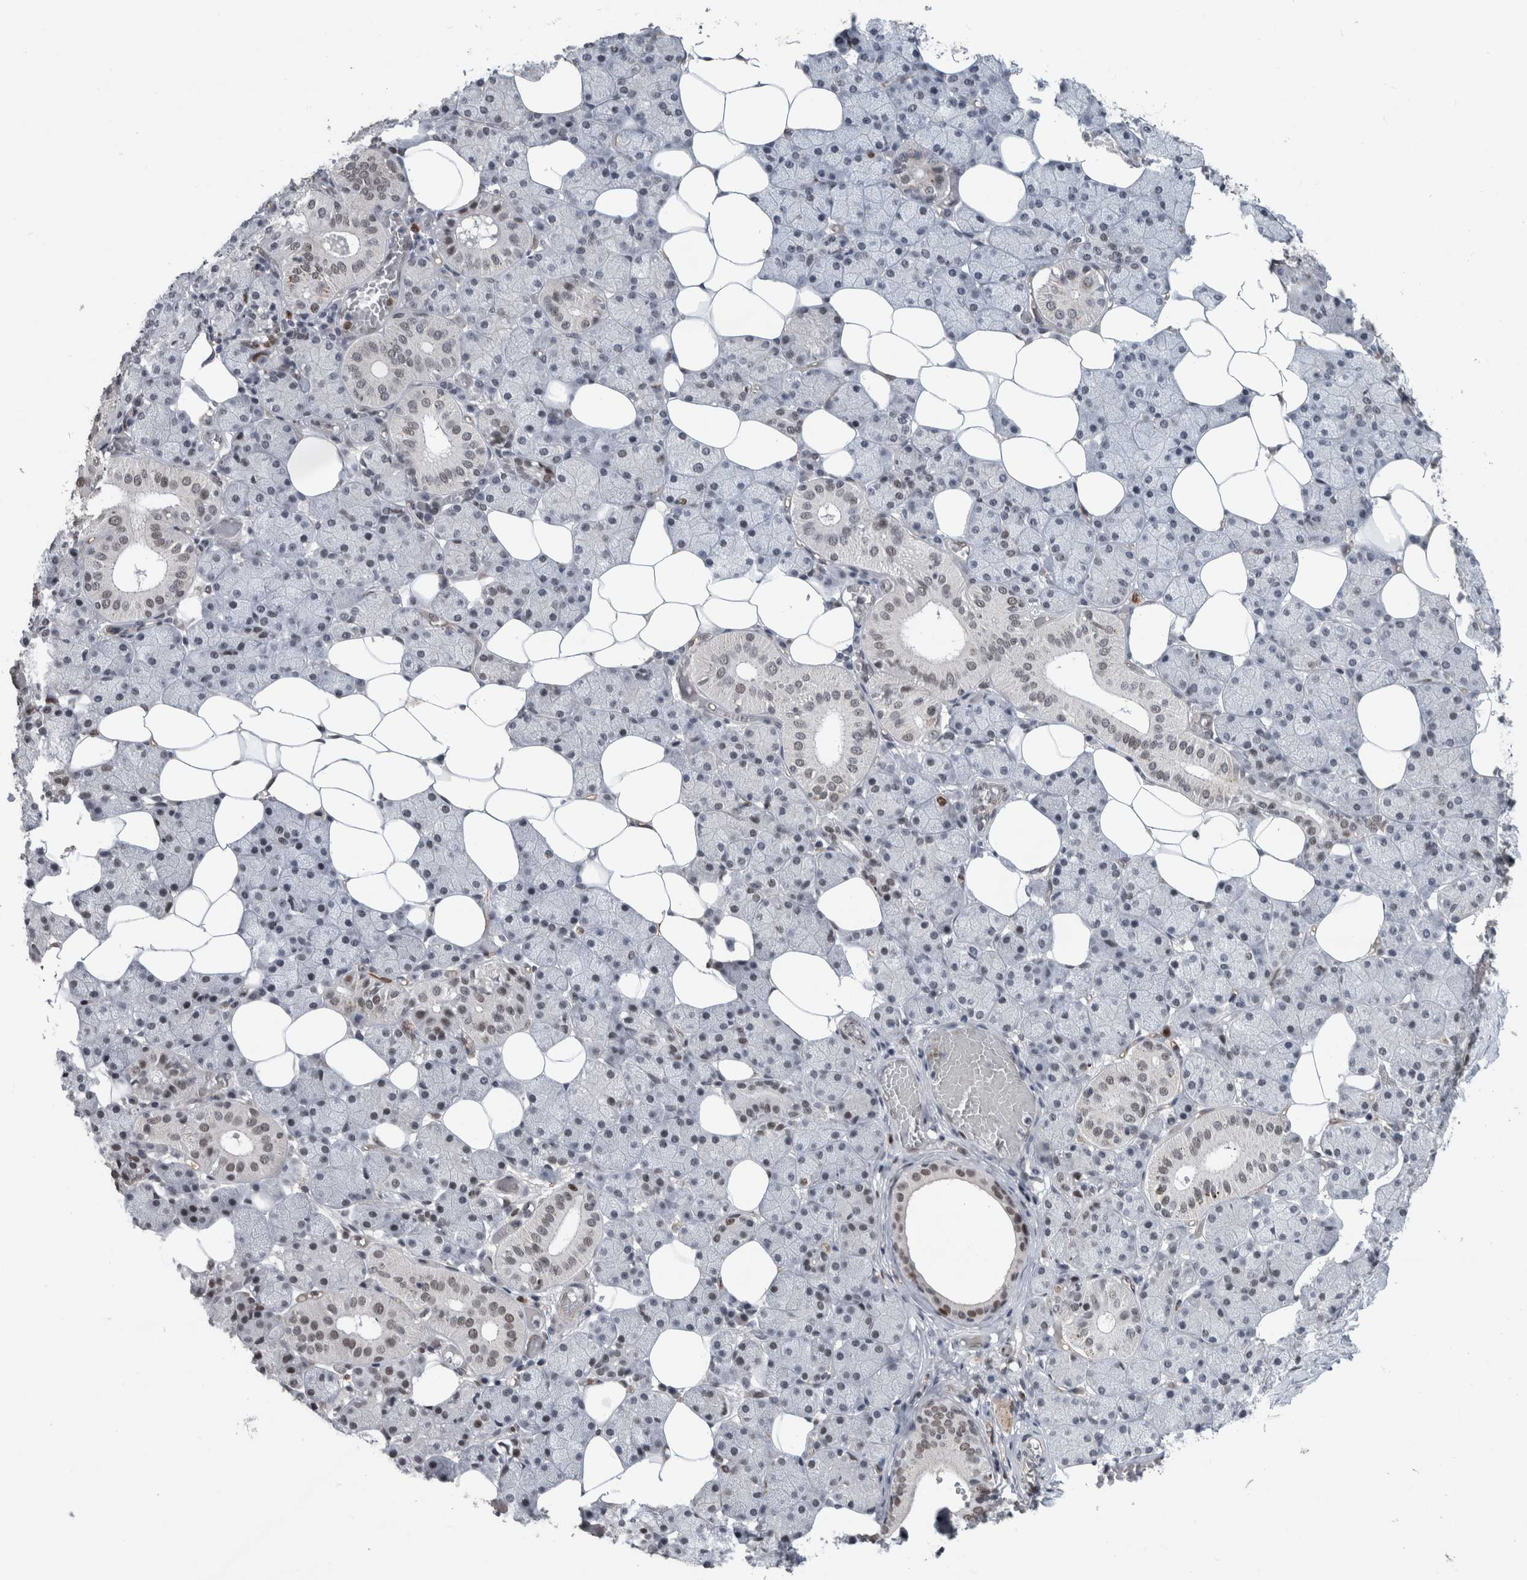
{"staining": {"intensity": "weak", "quantity": "<25%", "location": "cytoplasmic/membranous,nuclear"}, "tissue": "salivary gland", "cell_type": "Glandular cells", "image_type": "normal", "snomed": [{"axis": "morphology", "description": "Normal tissue, NOS"}, {"axis": "topography", "description": "Salivary gland"}], "caption": "The histopathology image displays no significant staining in glandular cells of salivary gland. (DAB (3,3'-diaminobenzidine) immunohistochemistry visualized using brightfield microscopy, high magnification).", "gene": "POLD2", "patient": {"sex": "female", "age": 33}}